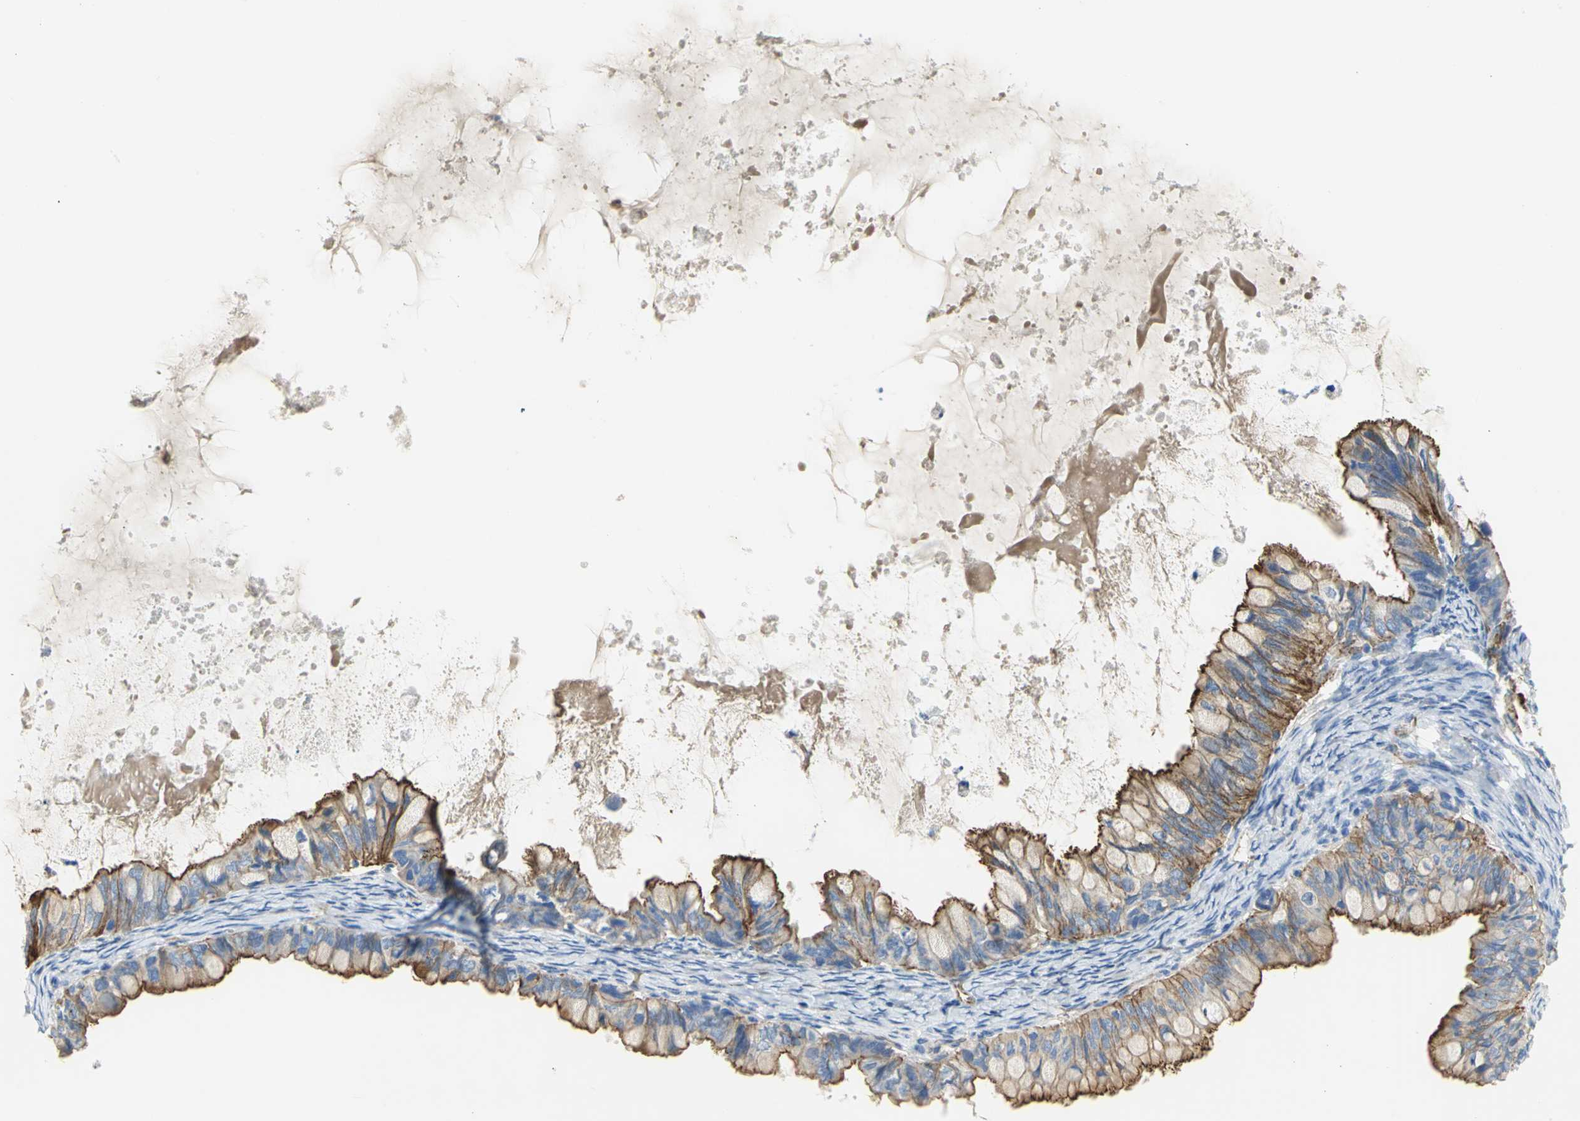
{"staining": {"intensity": "strong", "quantity": ">75%", "location": "cytoplasmic/membranous"}, "tissue": "ovarian cancer", "cell_type": "Tumor cells", "image_type": "cancer", "snomed": [{"axis": "morphology", "description": "Cystadenocarcinoma, mucinous, NOS"}, {"axis": "topography", "description": "Ovary"}], "caption": "Tumor cells display high levels of strong cytoplasmic/membranous expression in about >75% of cells in human ovarian mucinous cystadenocarcinoma.", "gene": "FLNB", "patient": {"sex": "female", "age": 80}}